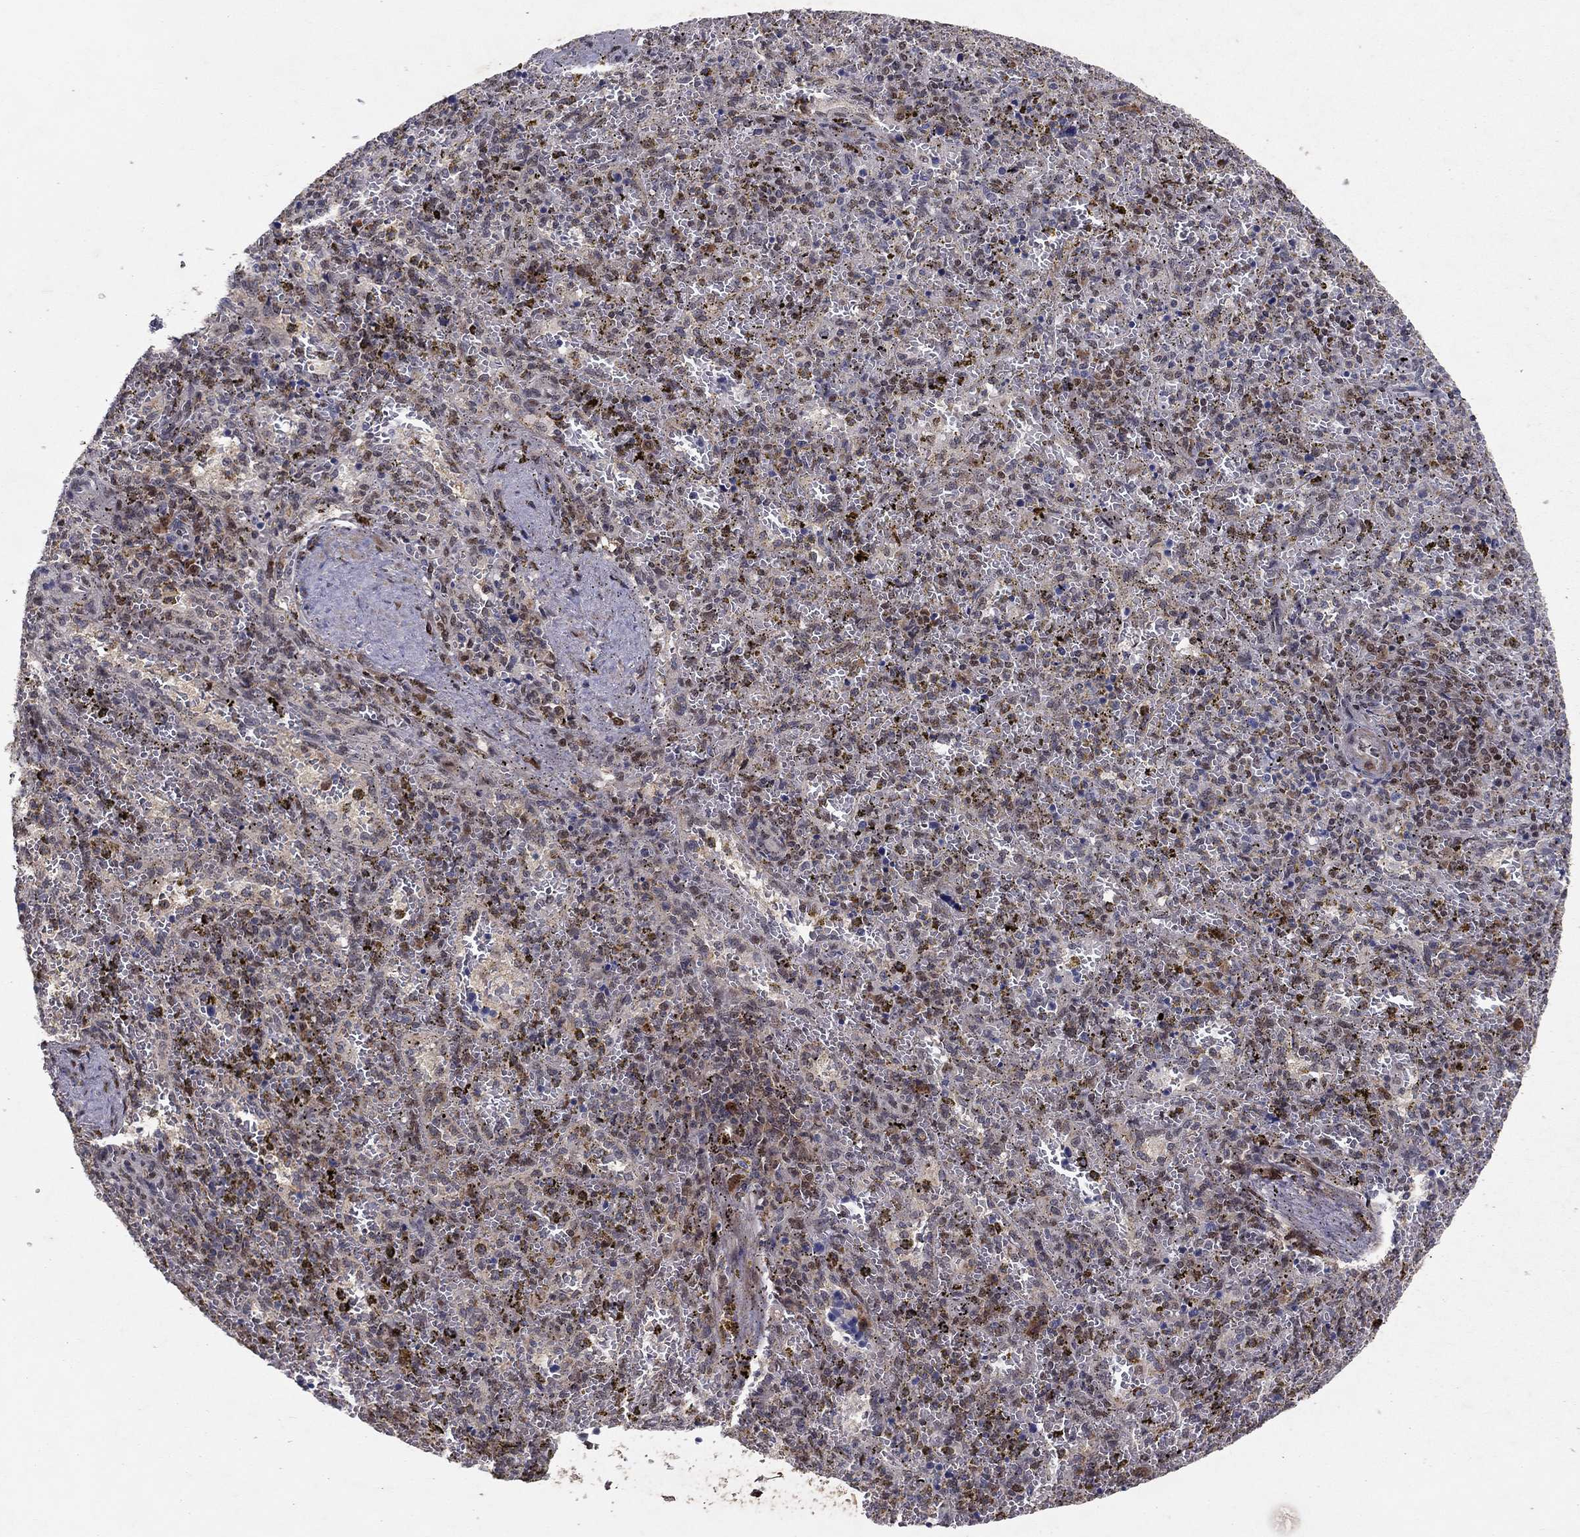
{"staining": {"intensity": "moderate", "quantity": "<25%", "location": "nuclear"}, "tissue": "spleen", "cell_type": "Cells in red pulp", "image_type": "normal", "snomed": [{"axis": "morphology", "description": "Normal tissue, NOS"}, {"axis": "topography", "description": "Spleen"}], "caption": "IHC (DAB) staining of normal human spleen exhibits moderate nuclear protein expression in approximately <25% of cells in red pulp. IHC stains the protein of interest in brown and the nuclei are stained blue.", "gene": "CRTC1", "patient": {"sex": "female", "age": 50}}